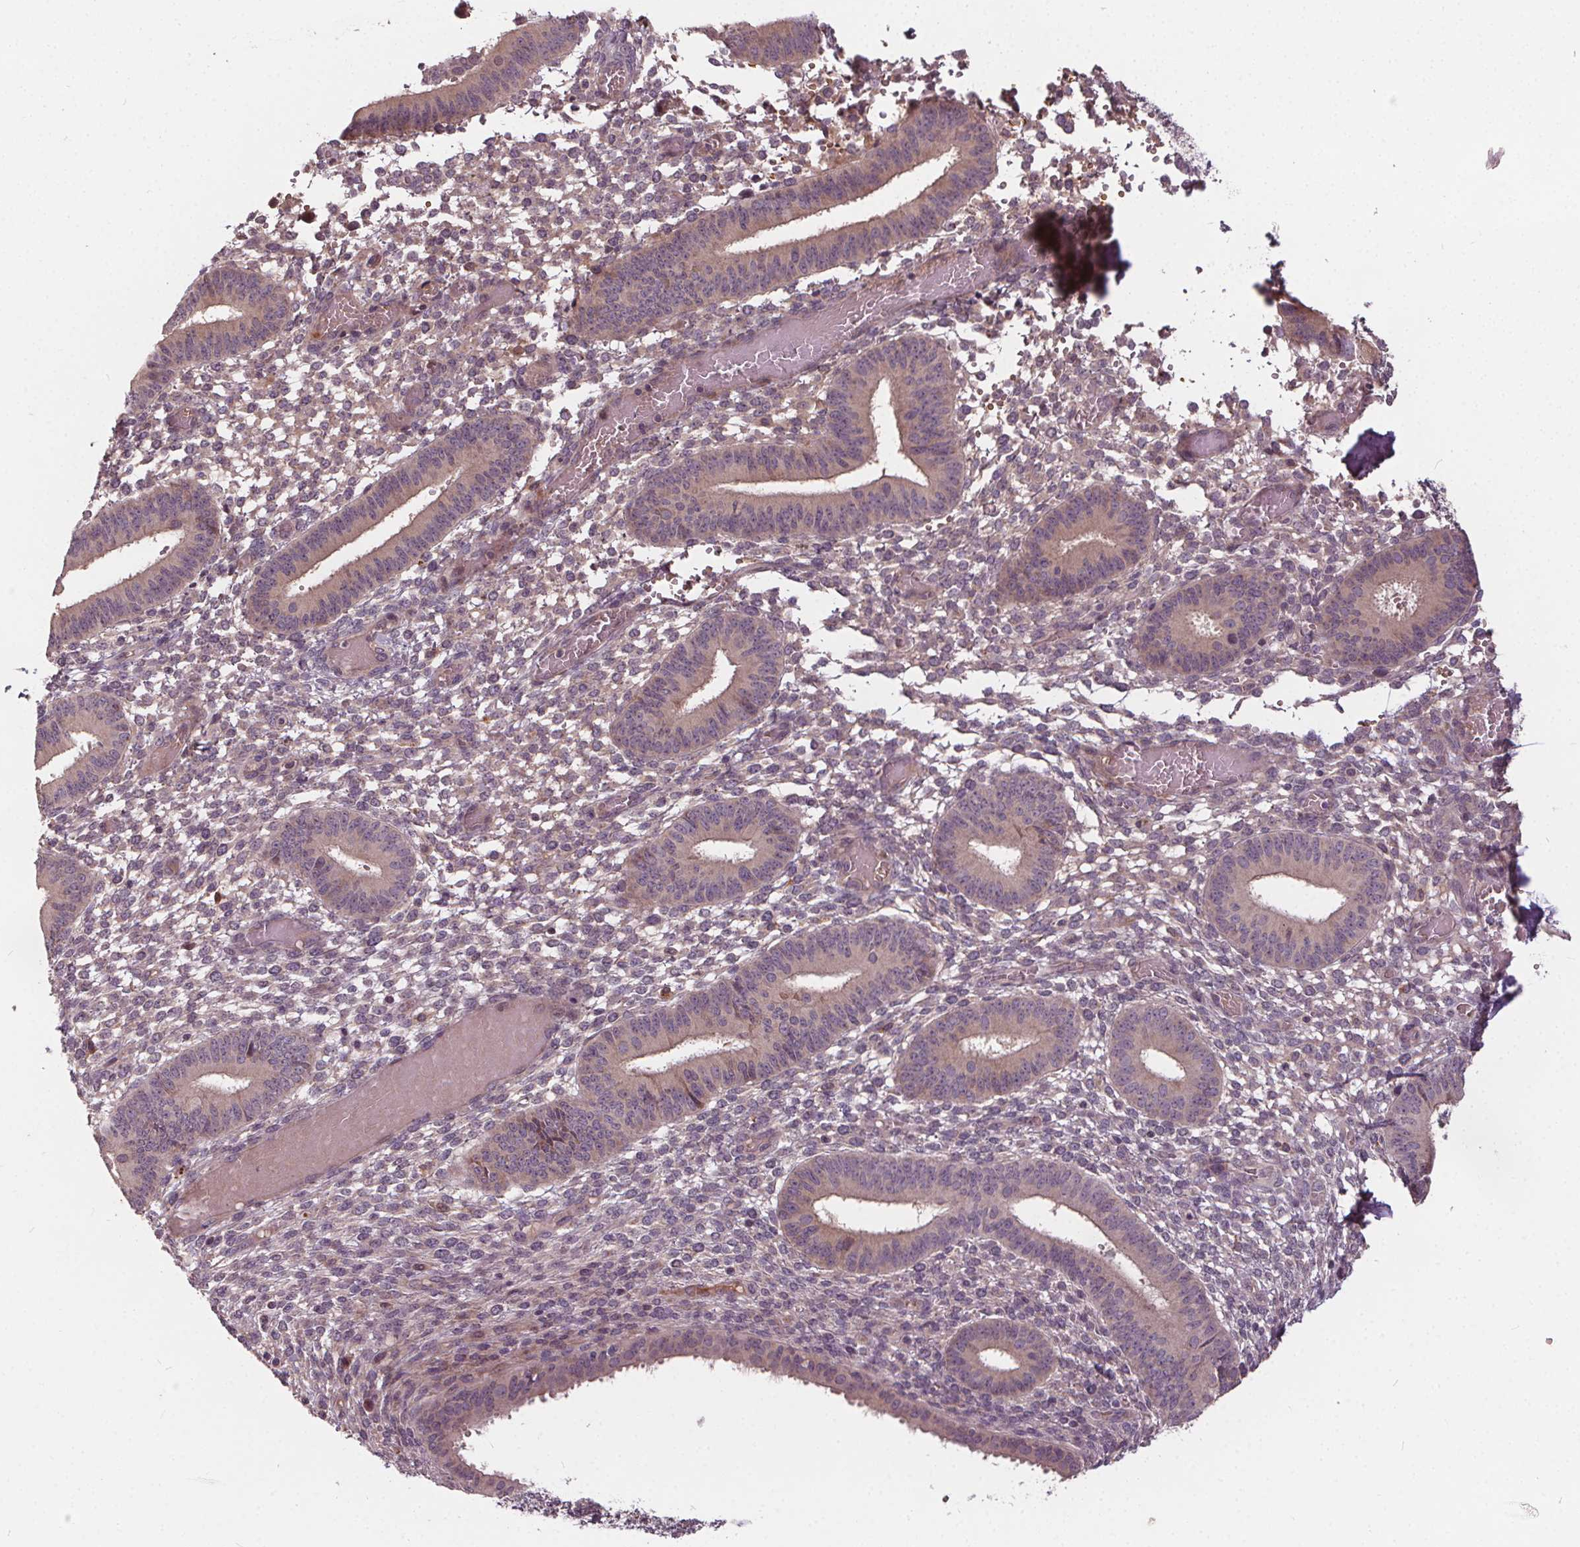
{"staining": {"intensity": "weak", "quantity": "<25%", "location": "cytoplasmic/membranous"}, "tissue": "endometrium", "cell_type": "Cells in endometrial stroma", "image_type": "normal", "snomed": [{"axis": "morphology", "description": "Normal tissue, NOS"}, {"axis": "topography", "description": "Endometrium"}], "caption": "Immunohistochemical staining of benign human endometrium exhibits no significant staining in cells in endometrial stroma.", "gene": "IPO13", "patient": {"sex": "female", "age": 42}}